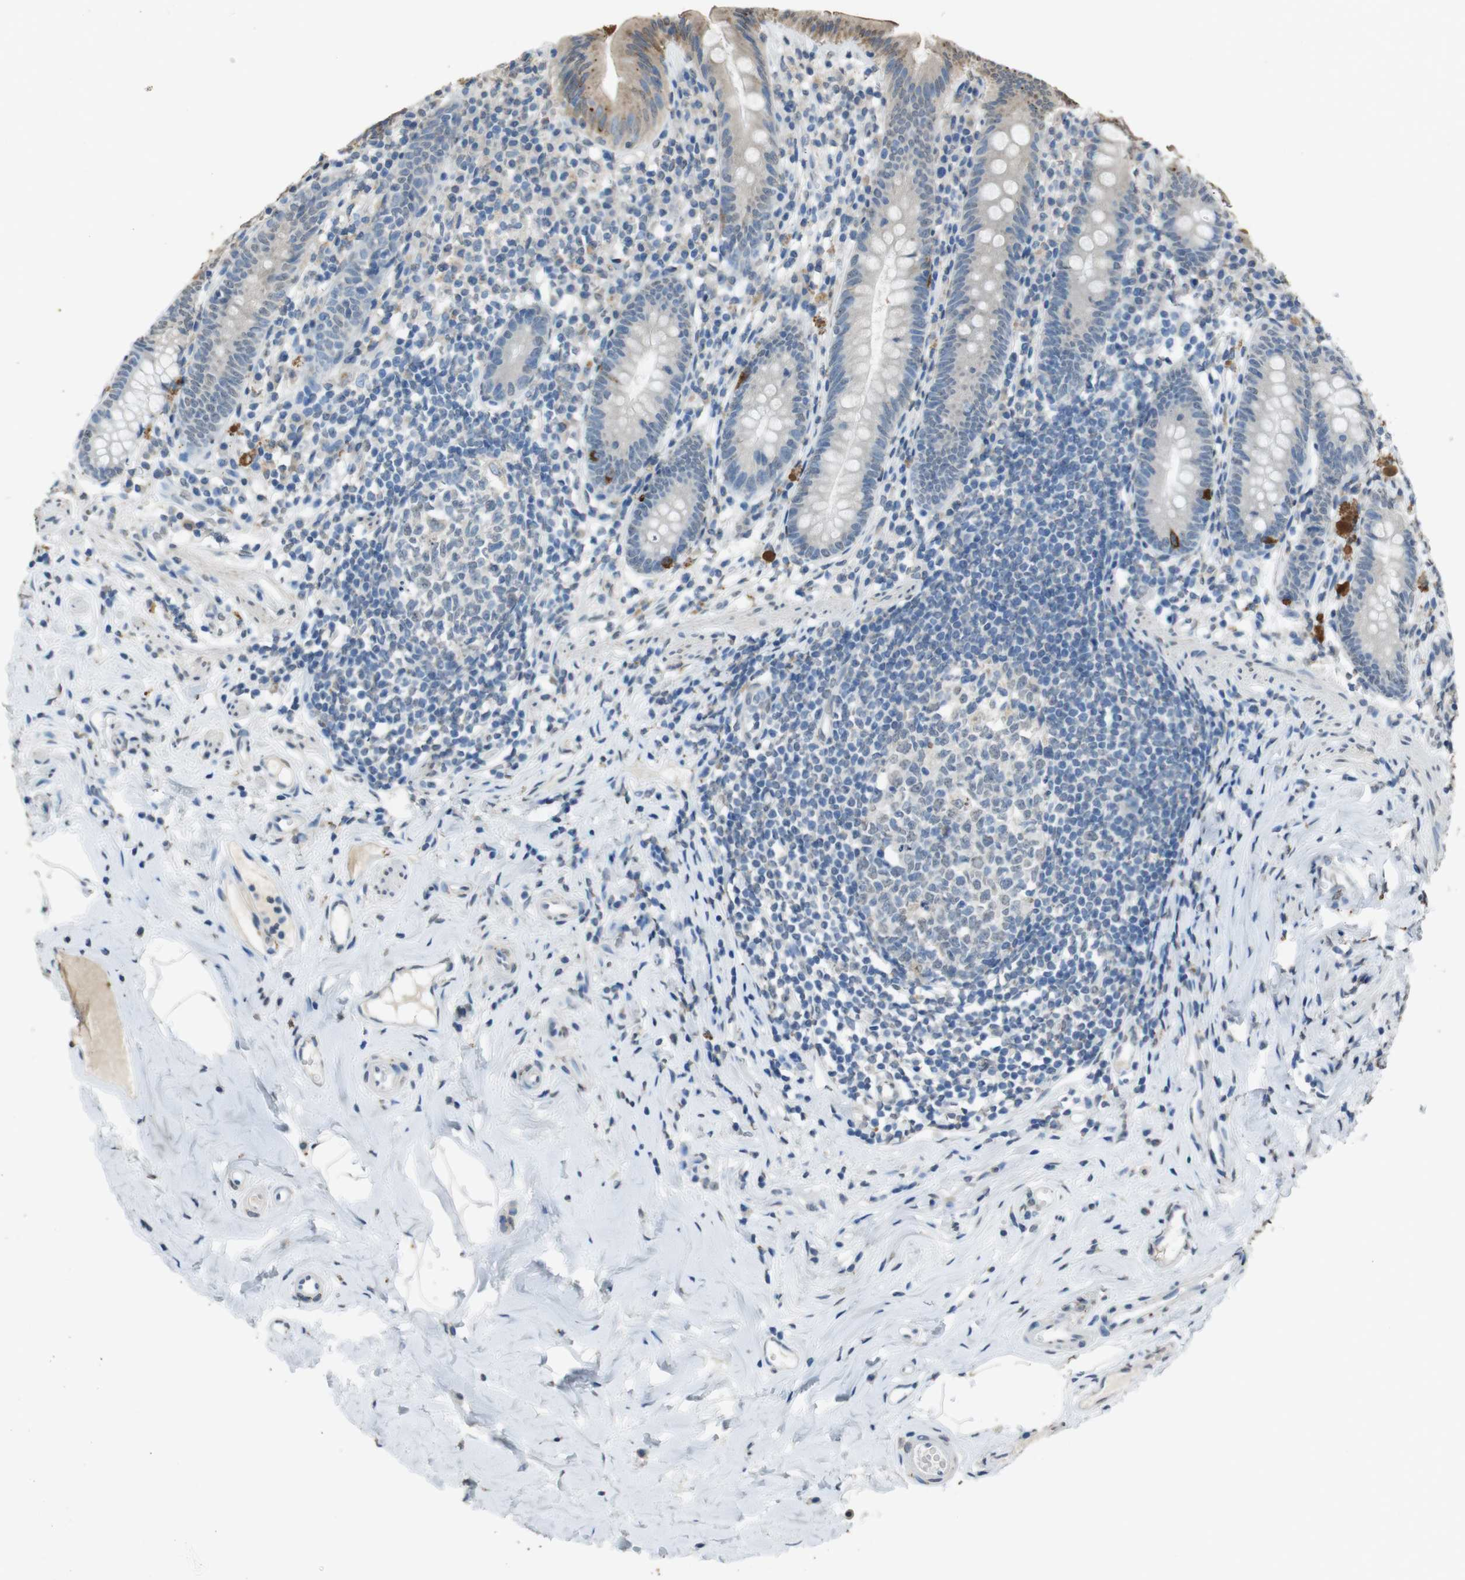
{"staining": {"intensity": "negative", "quantity": "none", "location": "none"}, "tissue": "appendix", "cell_type": "Glandular cells", "image_type": "normal", "snomed": [{"axis": "morphology", "description": "Normal tissue, NOS"}, {"axis": "topography", "description": "Appendix"}], "caption": "Human appendix stained for a protein using IHC shows no positivity in glandular cells.", "gene": "STBD1", "patient": {"sex": "male", "age": 52}}